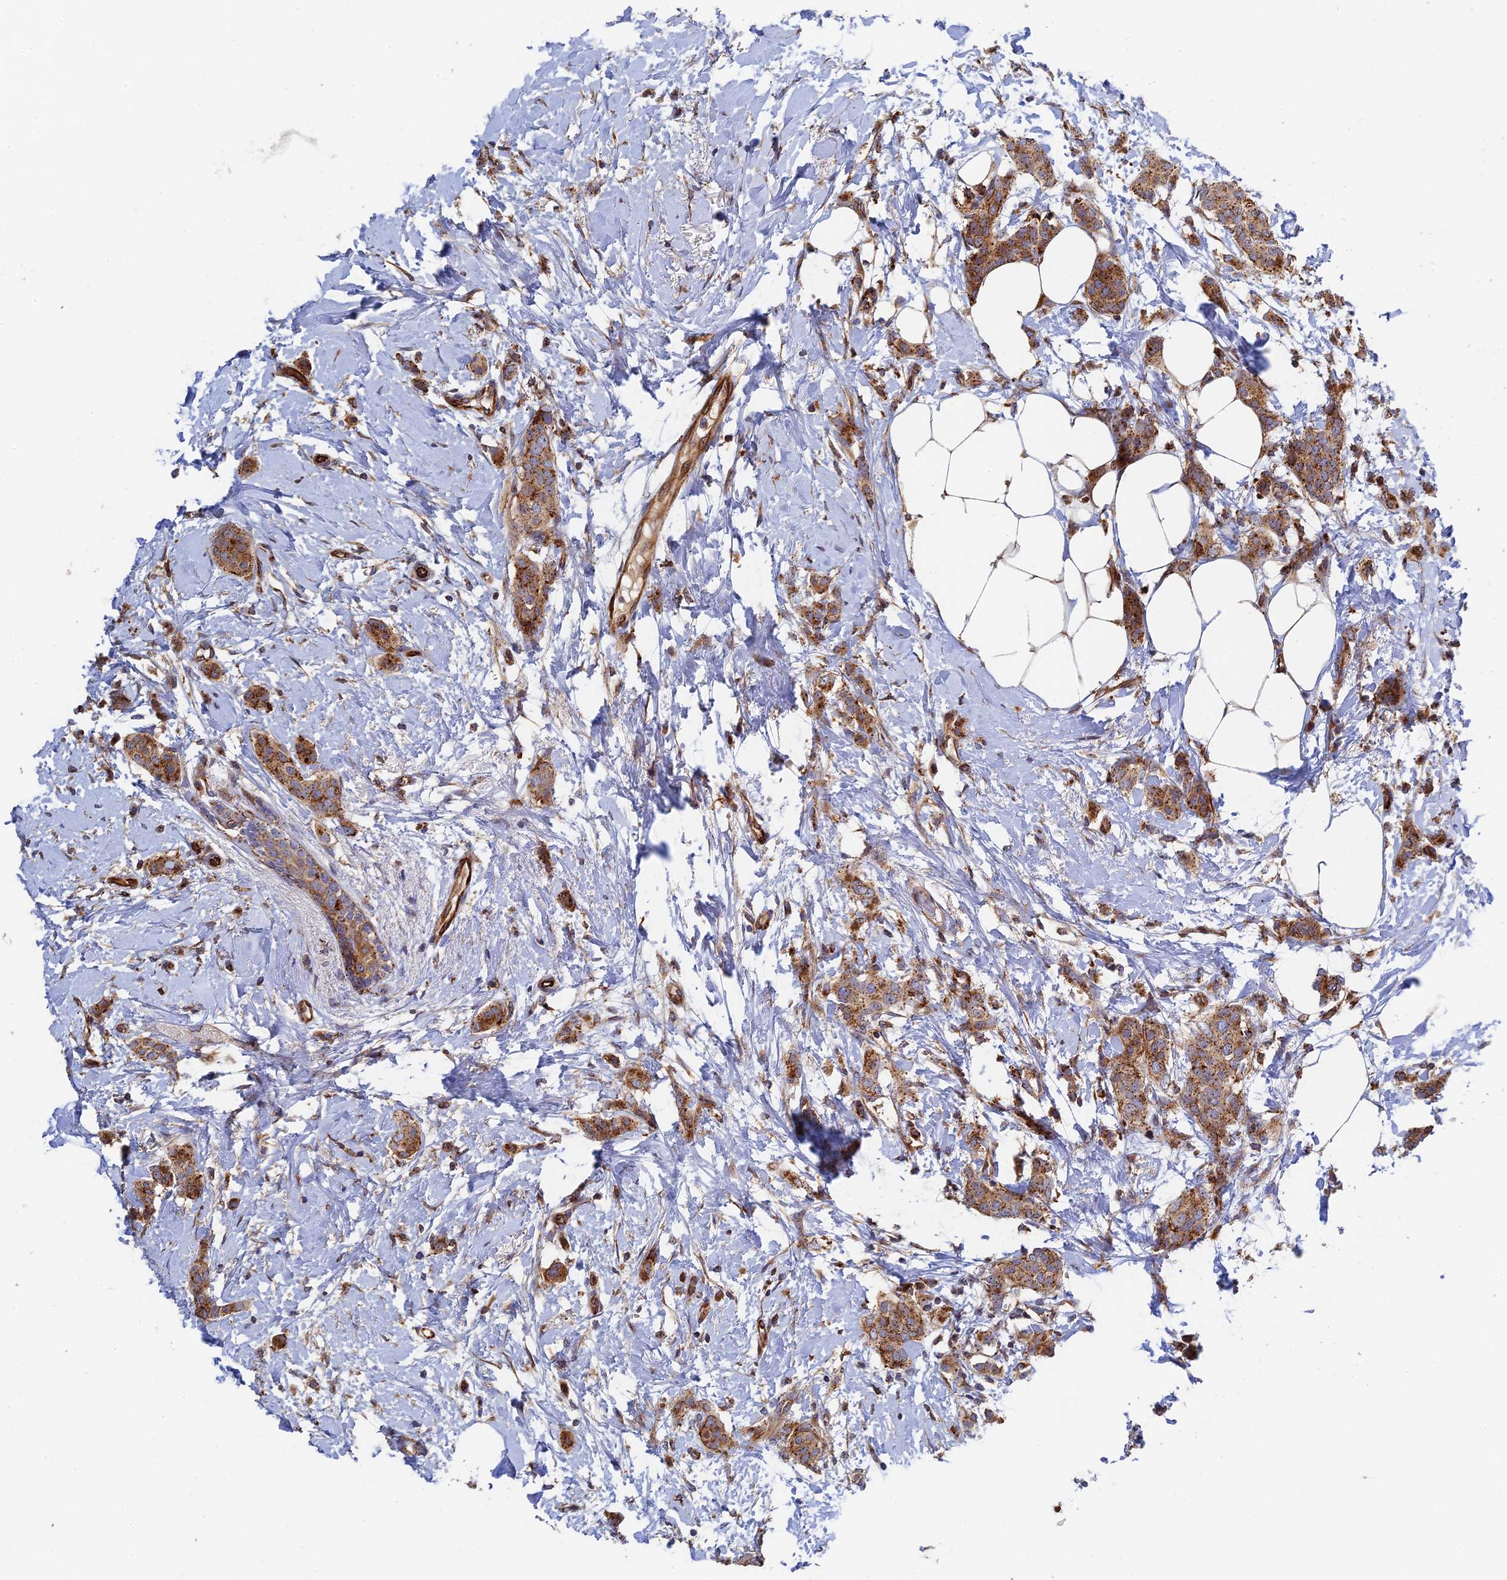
{"staining": {"intensity": "moderate", "quantity": ">75%", "location": "cytoplasmic/membranous"}, "tissue": "breast cancer", "cell_type": "Tumor cells", "image_type": "cancer", "snomed": [{"axis": "morphology", "description": "Duct carcinoma"}, {"axis": "topography", "description": "Breast"}], "caption": "Immunohistochemistry staining of breast cancer, which demonstrates medium levels of moderate cytoplasmic/membranous expression in approximately >75% of tumor cells indicating moderate cytoplasmic/membranous protein expression. The staining was performed using DAB (brown) for protein detection and nuclei were counterstained in hematoxylin (blue).", "gene": "PPP2R3C", "patient": {"sex": "female", "age": 72}}